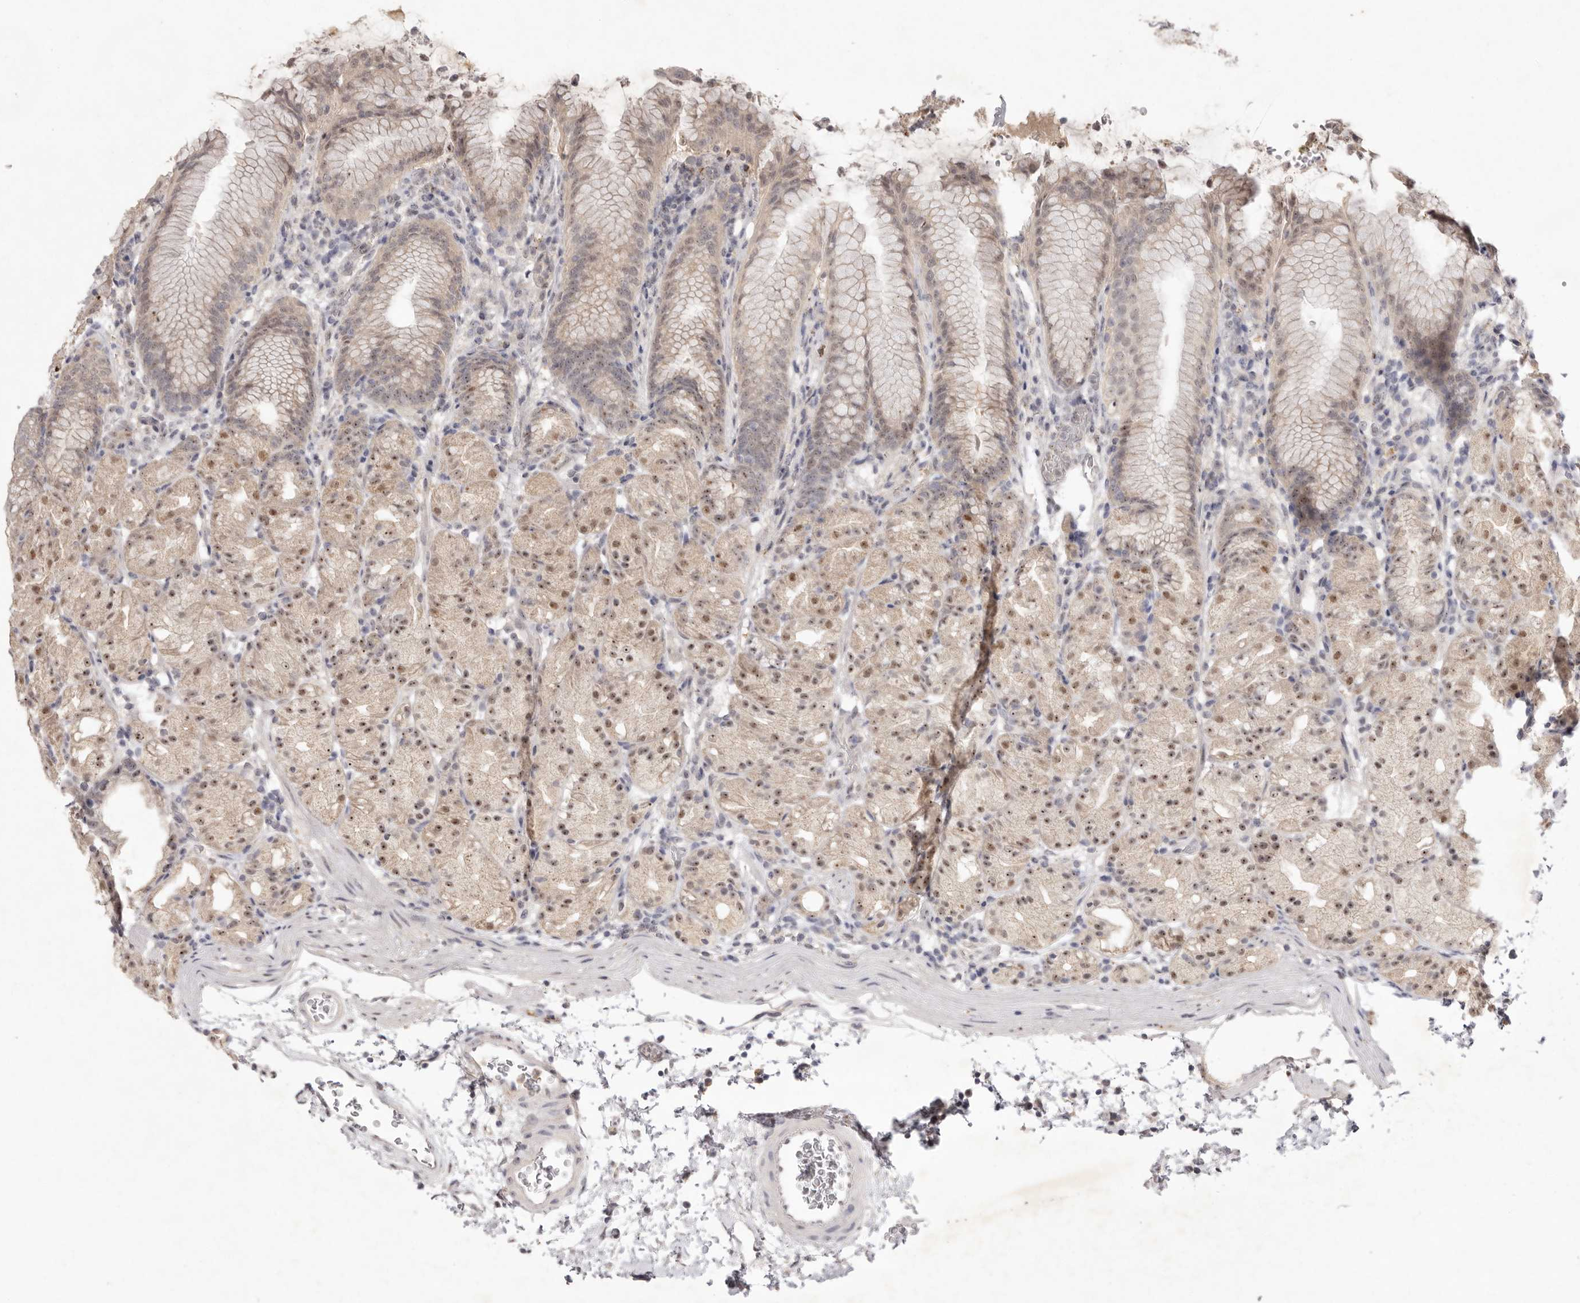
{"staining": {"intensity": "moderate", "quantity": ">75%", "location": "nuclear"}, "tissue": "stomach", "cell_type": "Glandular cells", "image_type": "normal", "snomed": [{"axis": "morphology", "description": "Normal tissue, NOS"}, {"axis": "topography", "description": "Stomach, upper"}], "caption": "Protein staining displays moderate nuclear positivity in about >75% of glandular cells in benign stomach.", "gene": "TADA1", "patient": {"sex": "male", "age": 48}}